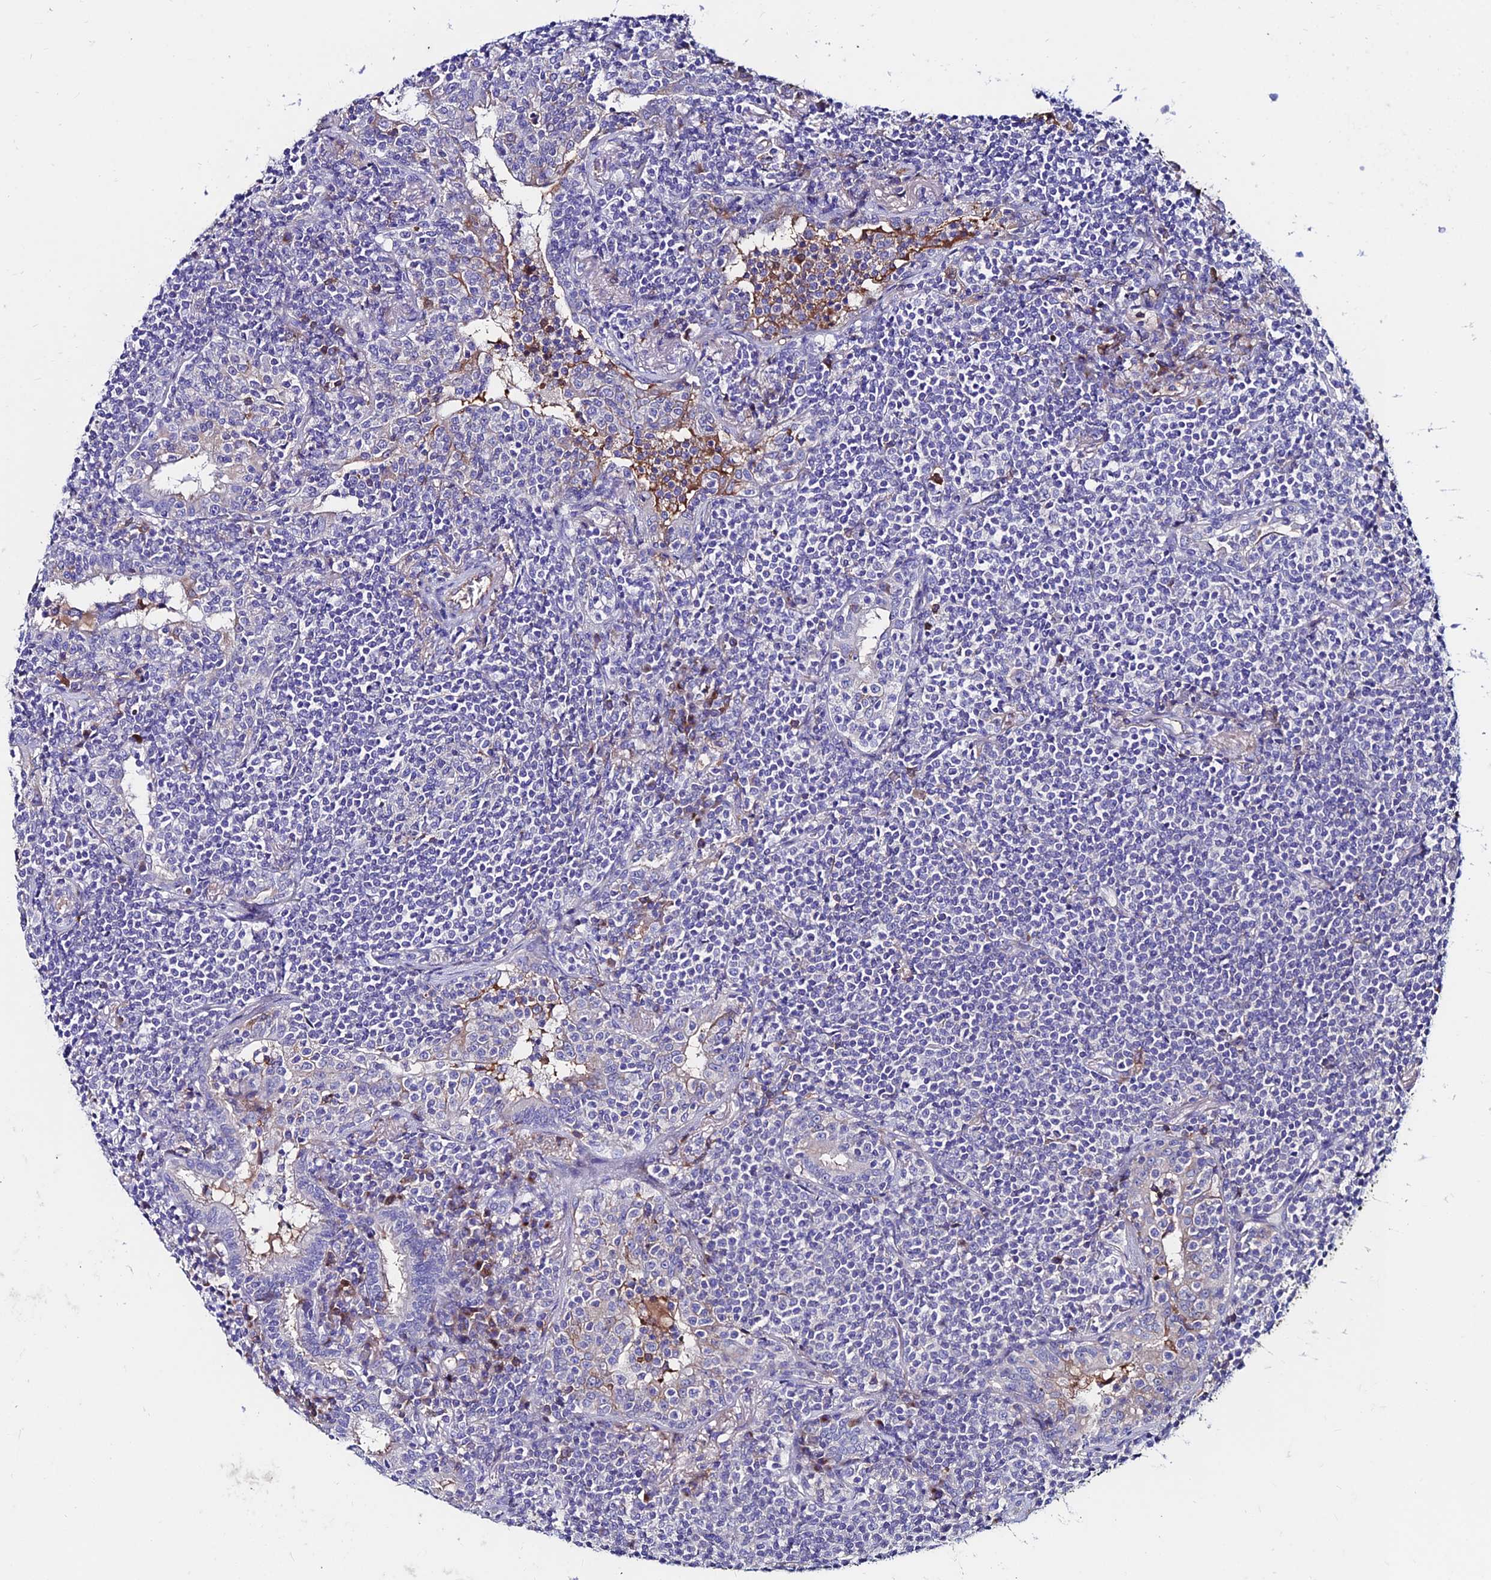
{"staining": {"intensity": "negative", "quantity": "none", "location": "none"}, "tissue": "lymphoma", "cell_type": "Tumor cells", "image_type": "cancer", "snomed": [{"axis": "morphology", "description": "Malignant lymphoma, non-Hodgkin's type, Low grade"}, {"axis": "topography", "description": "Lung"}], "caption": "An immunohistochemistry photomicrograph of lymphoma is shown. There is no staining in tumor cells of lymphoma.", "gene": "SLC25A16", "patient": {"sex": "female", "age": 71}}